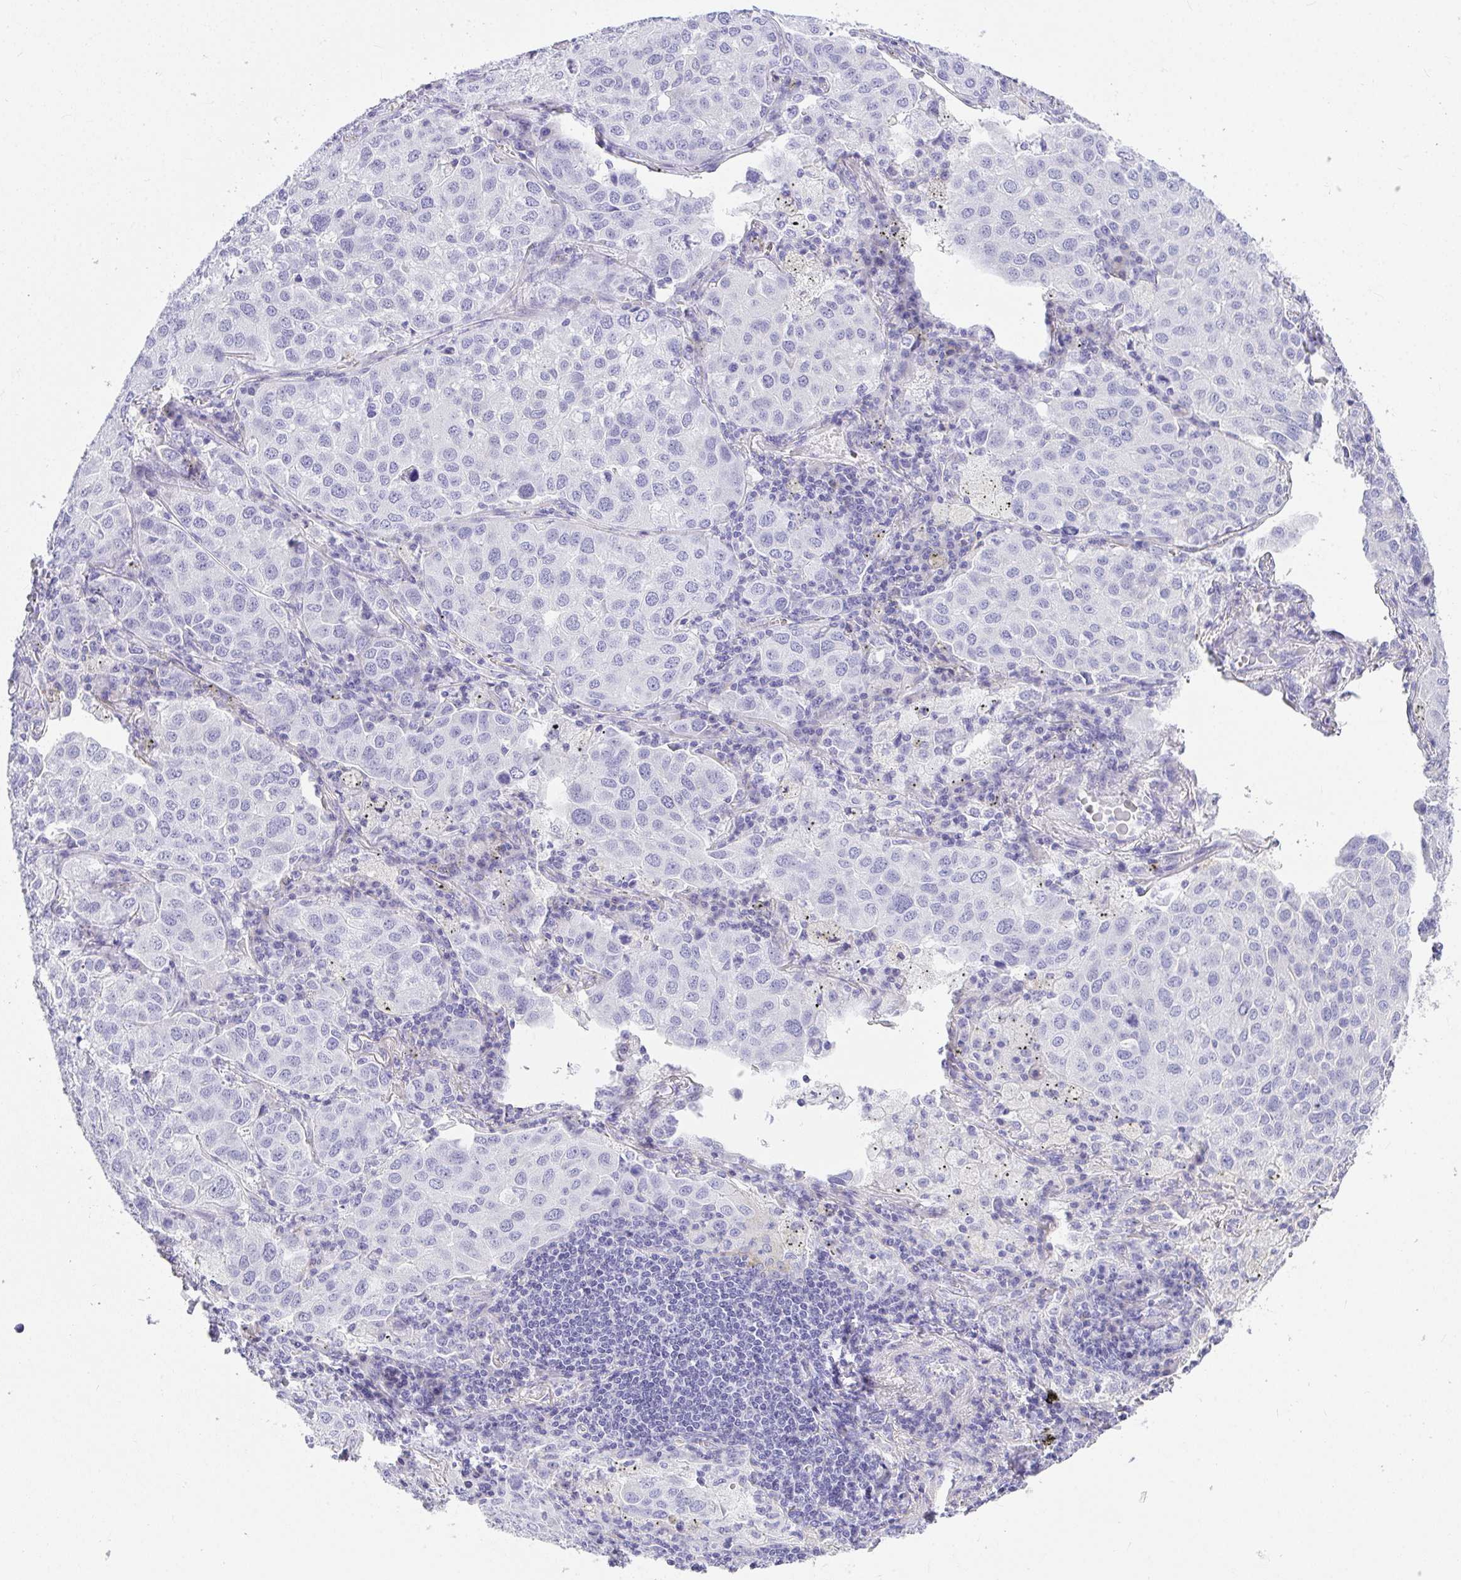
{"staining": {"intensity": "negative", "quantity": "none", "location": "none"}, "tissue": "lung cancer", "cell_type": "Tumor cells", "image_type": "cancer", "snomed": [{"axis": "morphology", "description": "Adenocarcinoma, NOS"}, {"axis": "morphology", "description": "Adenocarcinoma, metastatic, NOS"}, {"axis": "topography", "description": "Lymph node"}, {"axis": "topography", "description": "Lung"}], "caption": "The histopathology image reveals no significant expression in tumor cells of adenocarcinoma (lung). (Stains: DAB immunohistochemistry (IHC) with hematoxylin counter stain, Microscopy: brightfield microscopy at high magnification).", "gene": "PLPPR3", "patient": {"sex": "female", "age": 65}}